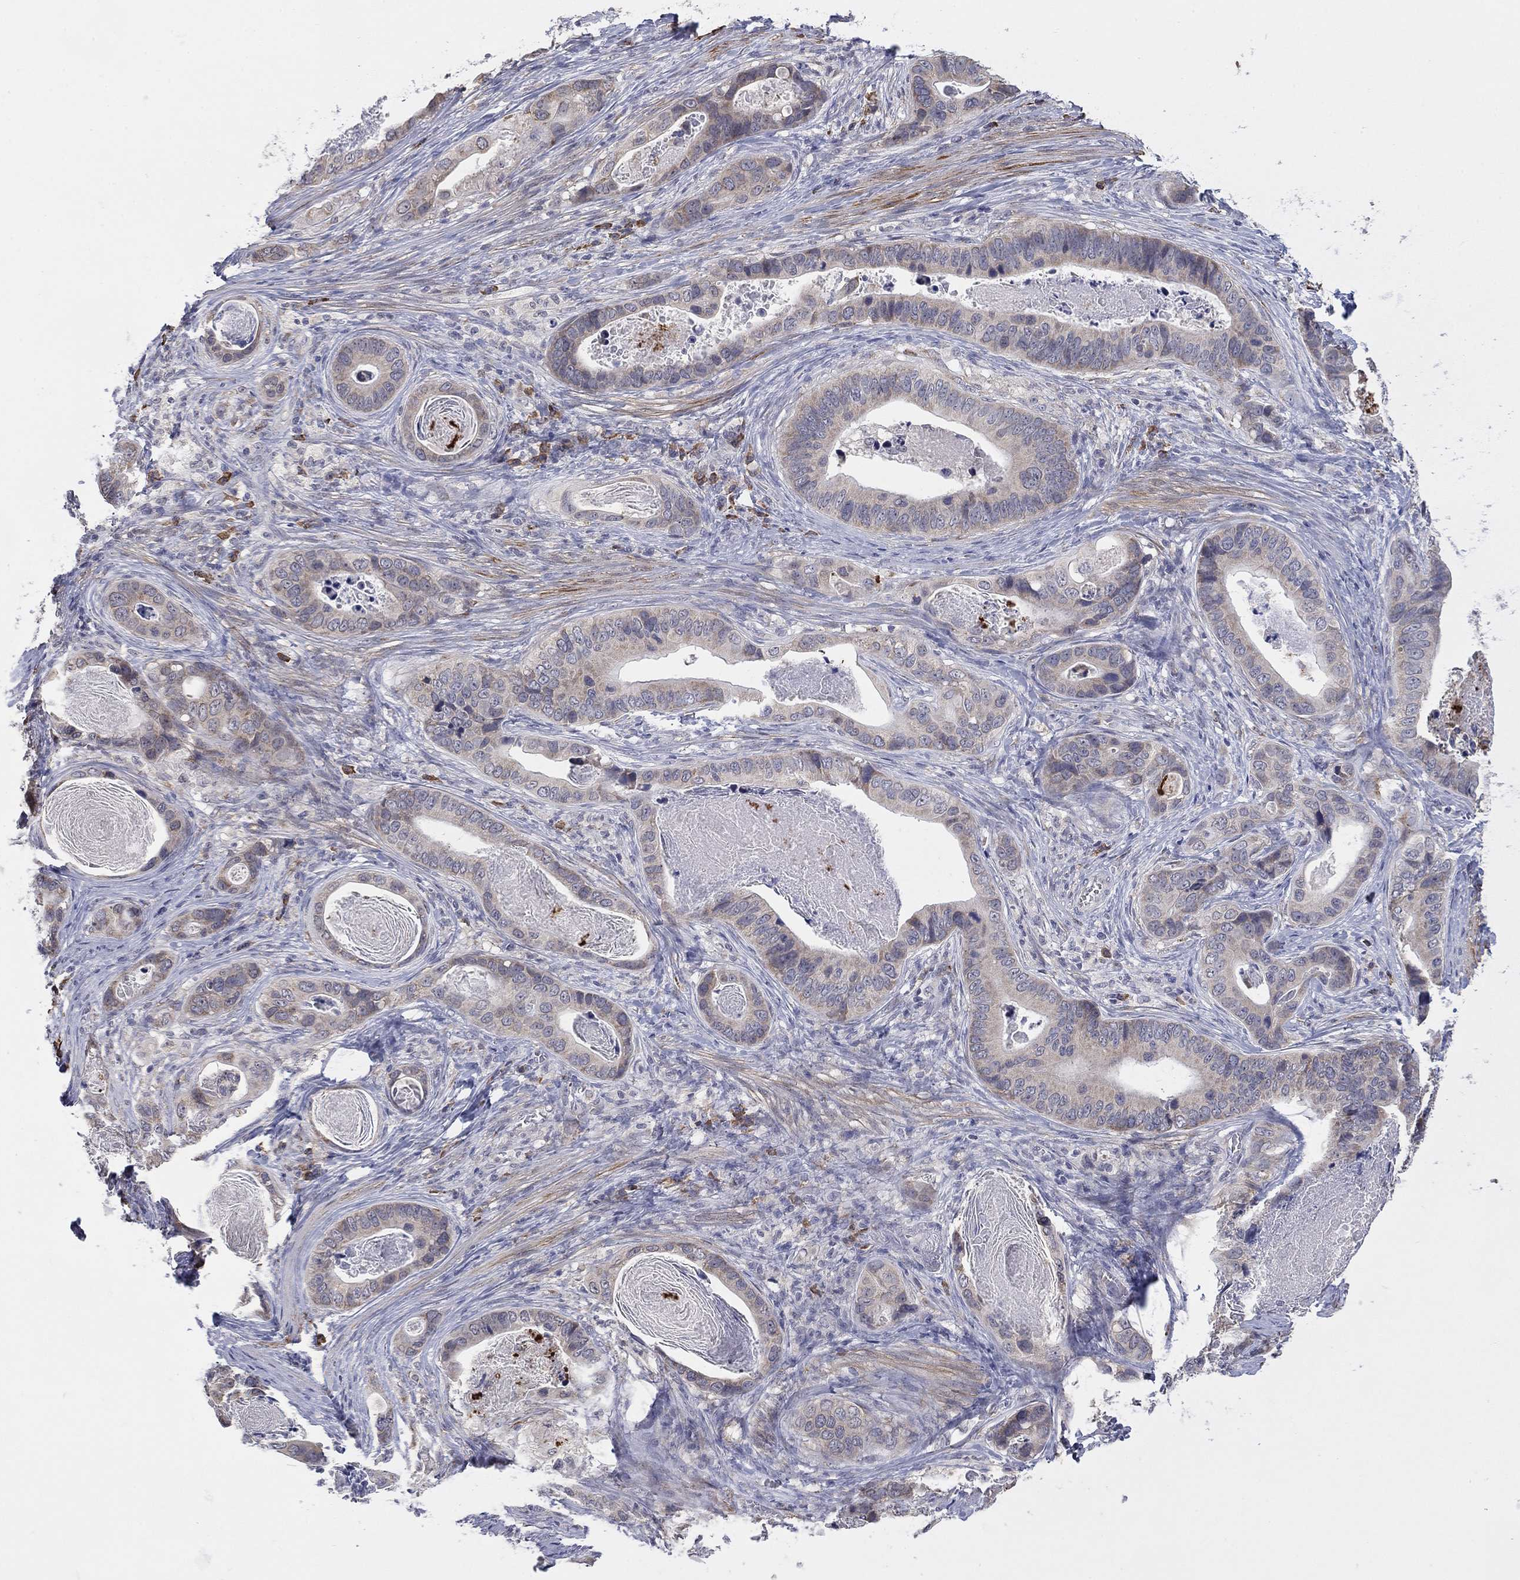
{"staining": {"intensity": "weak", "quantity": "25%-75%", "location": "cytoplasmic/membranous"}, "tissue": "stomach cancer", "cell_type": "Tumor cells", "image_type": "cancer", "snomed": [{"axis": "morphology", "description": "Adenocarcinoma, NOS"}, {"axis": "topography", "description": "Stomach"}], "caption": "A high-resolution photomicrograph shows immunohistochemistry (IHC) staining of stomach cancer, which reveals weak cytoplasmic/membranous positivity in approximately 25%-75% of tumor cells. (Brightfield microscopy of DAB IHC at high magnification).", "gene": "MTRFR", "patient": {"sex": "male", "age": 84}}